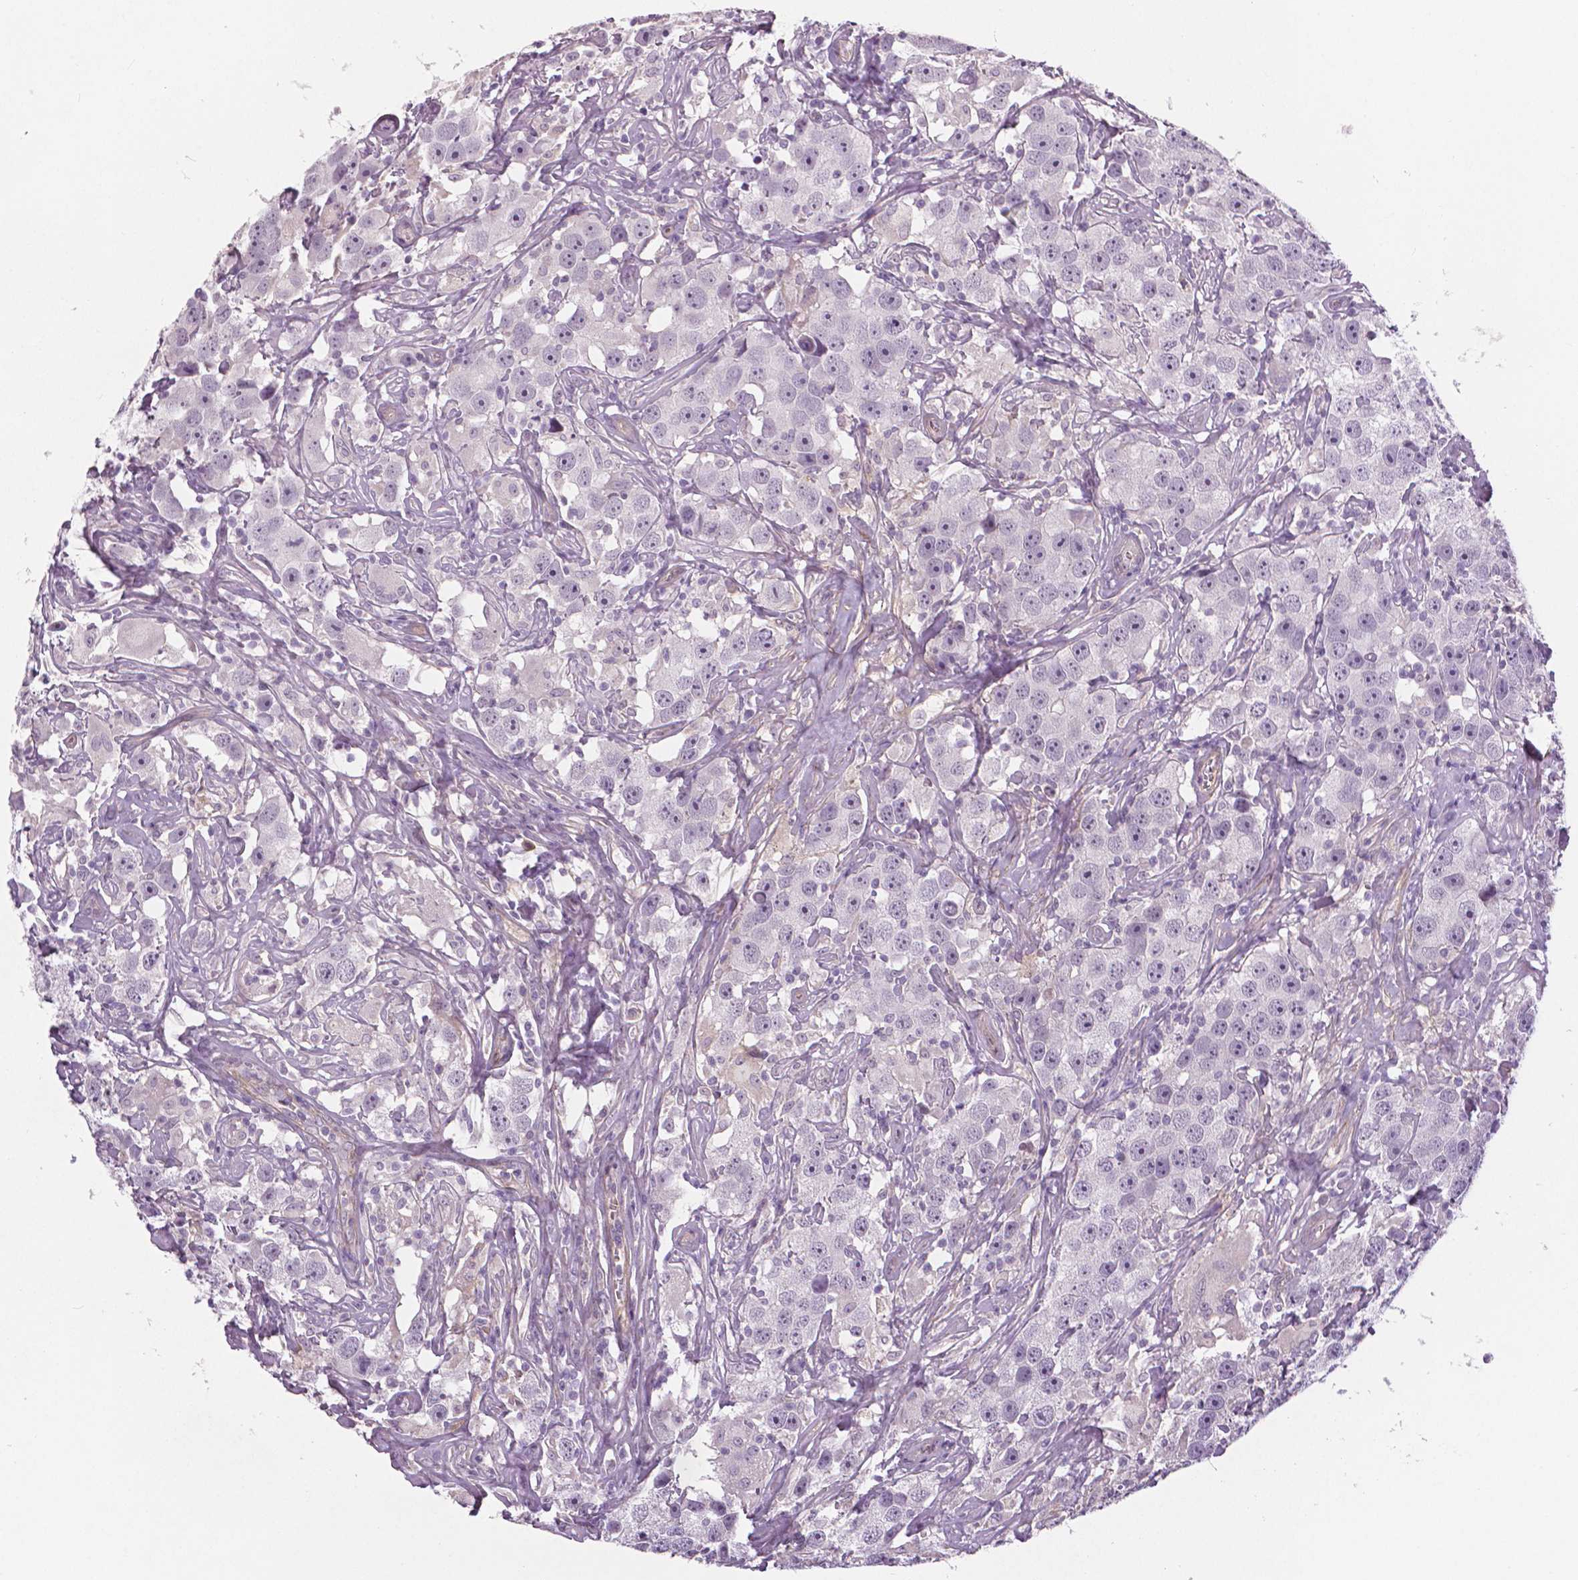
{"staining": {"intensity": "negative", "quantity": "none", "location": "none"}, "tissue": "testis cancer", "cell_type": "Tumor cells", "image_type": "cancer", "snomed": [{"axis": "morphology", "description": "Seminoma, NOS"}, {"axis": "topography", "description": "Testis"}], "caption": "An immunohistochemistry histopathology image of seminoma (testis) is shown. There is no staining in tumor cells of seminoma (testis).", "gene": "FLT1", "patient": {"sex": "male", "age": 49}}